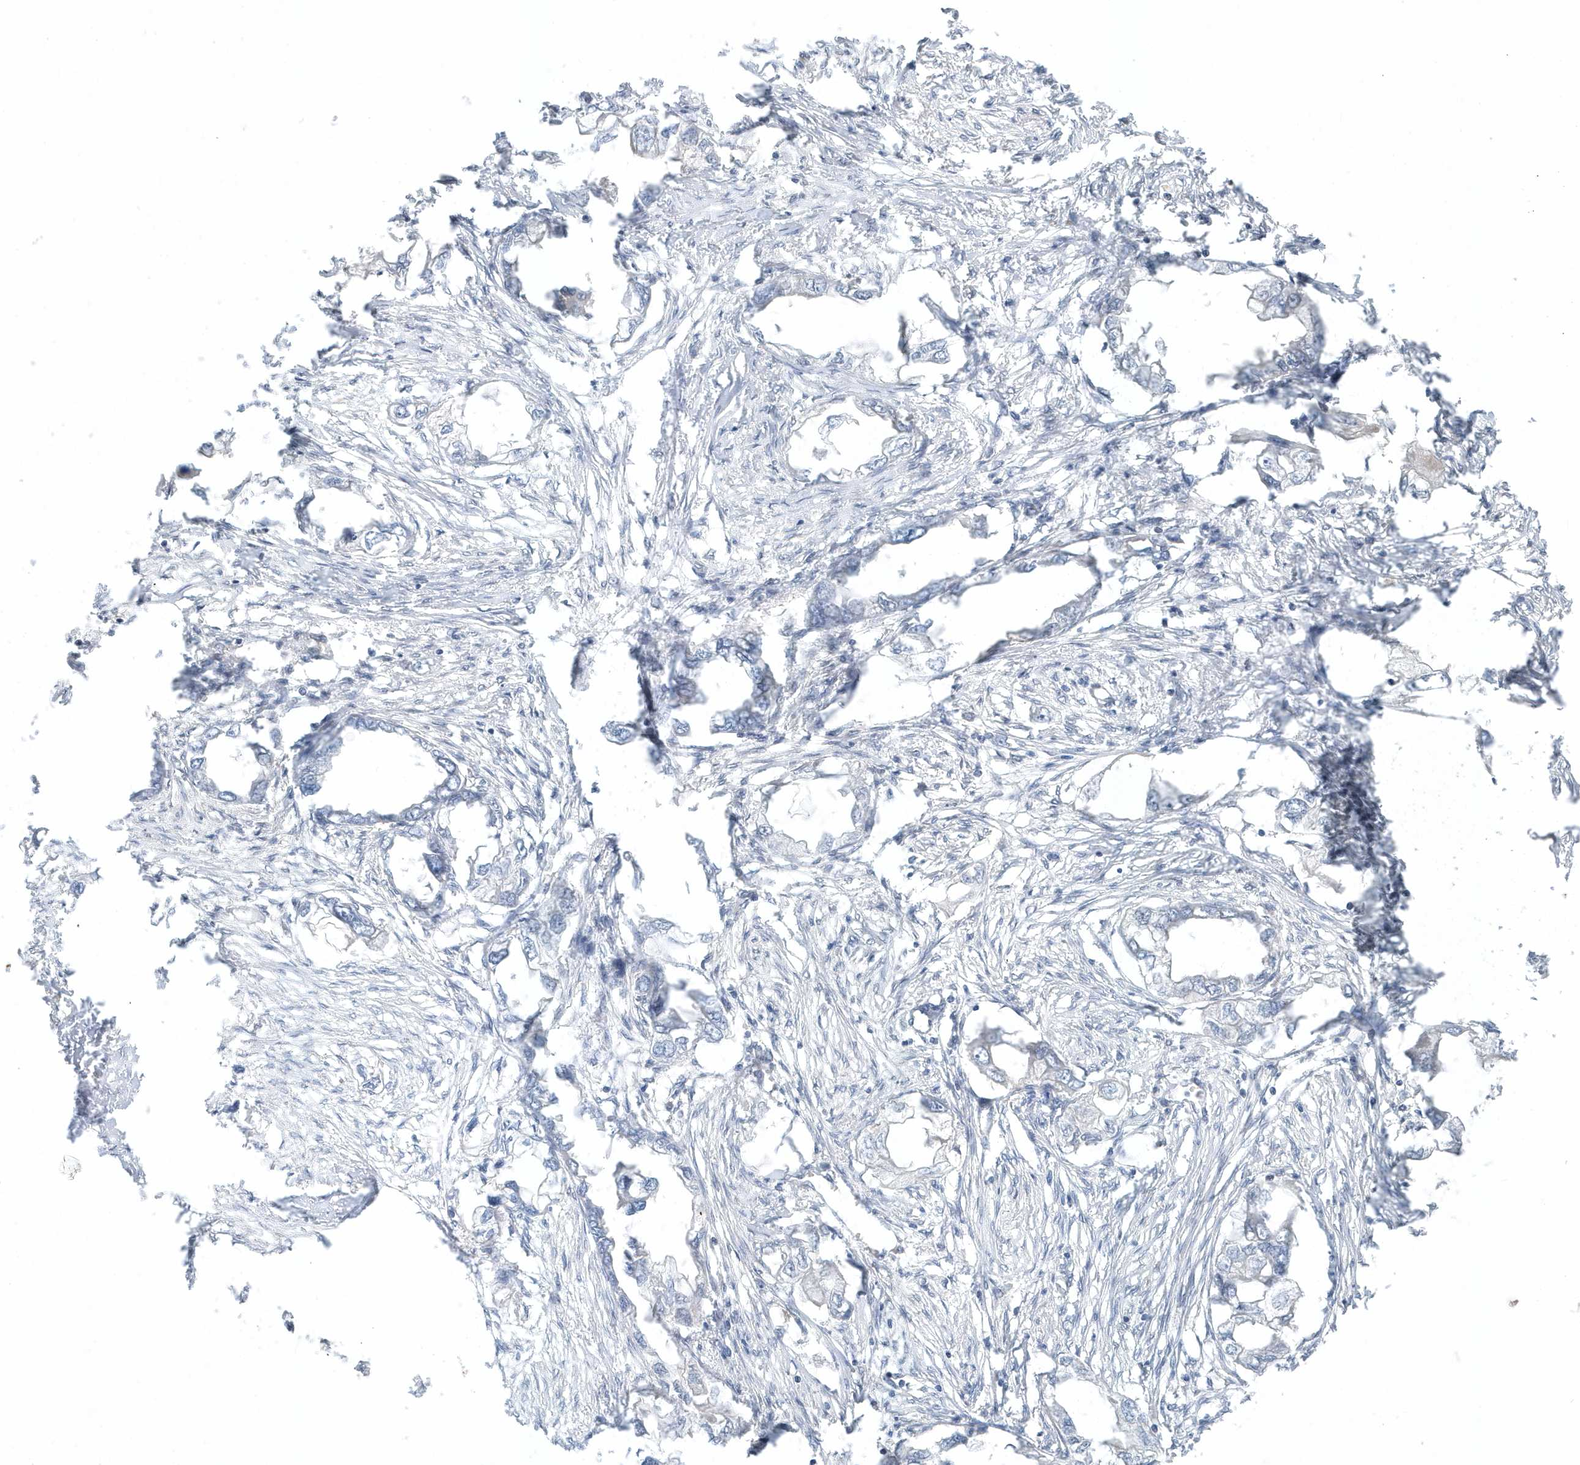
{"staining": {"intensity": "negative", "quantity": "none", "location": "none"}, "tissue": "endometrial cancer", "cell_type": "Tumor cells", "image_type": "cancer", "snomed": [{"axis": "morphology", "description": "Adenocarcinoma, NOS"}, {"axis": "morphology", "description": "Adenocarcinoma, metastatic, NOS"}, {"axis": "topography", "description": "Adipose tissue"}, {"axis": "topography", "description": "Endometrium"}], "caption": "Endometrial cancer stained for a protein using immunohistochemistry (IHC) reveals no positivity tumor cells.", "gene": "USP53", "patient": {"sex": "female", "age": 67}}